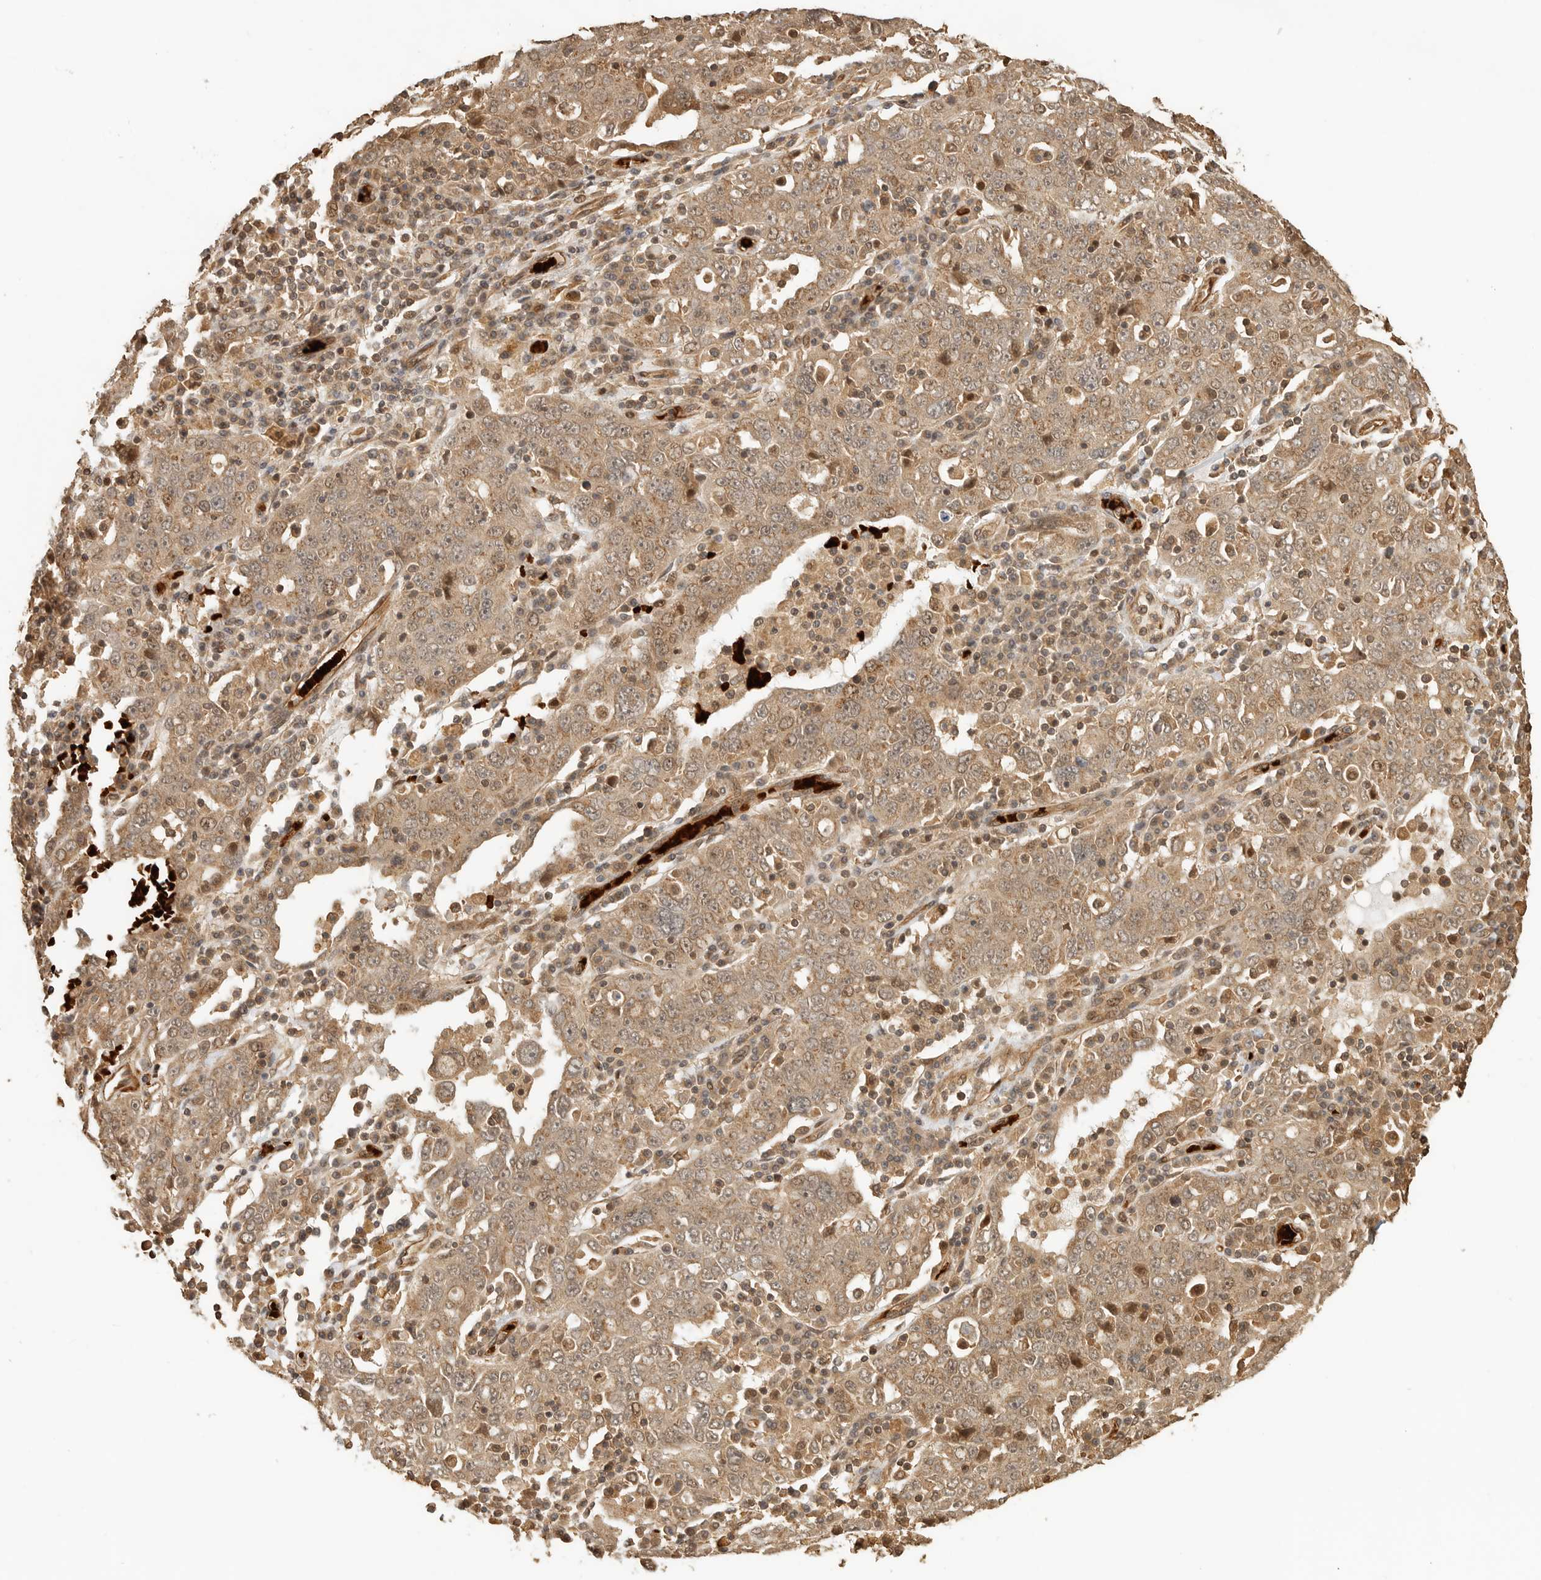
{"staining": {"intensity": "moderate", "quantity": ">75%", "location": "cytoplasmic/membranous"}, "tissue": "ovarian cancer", "cell_type": "Tumor cells", "image_type": "cancer", "snomed": [{"axis": "morphology", "description": "Carcinoma, endometroid"}, {"axis": "topography", "description": "Ovary"}], "caption": "Moderate cytoplasmic/membranous staining for a protein is seen in about >75% of tumor cells of ovarian cancer (endometroid carcinoma) using immunohistochemistry (IHC).", "gene": "OTUD6B", "patient": {"sex": "female", "age": 62}}